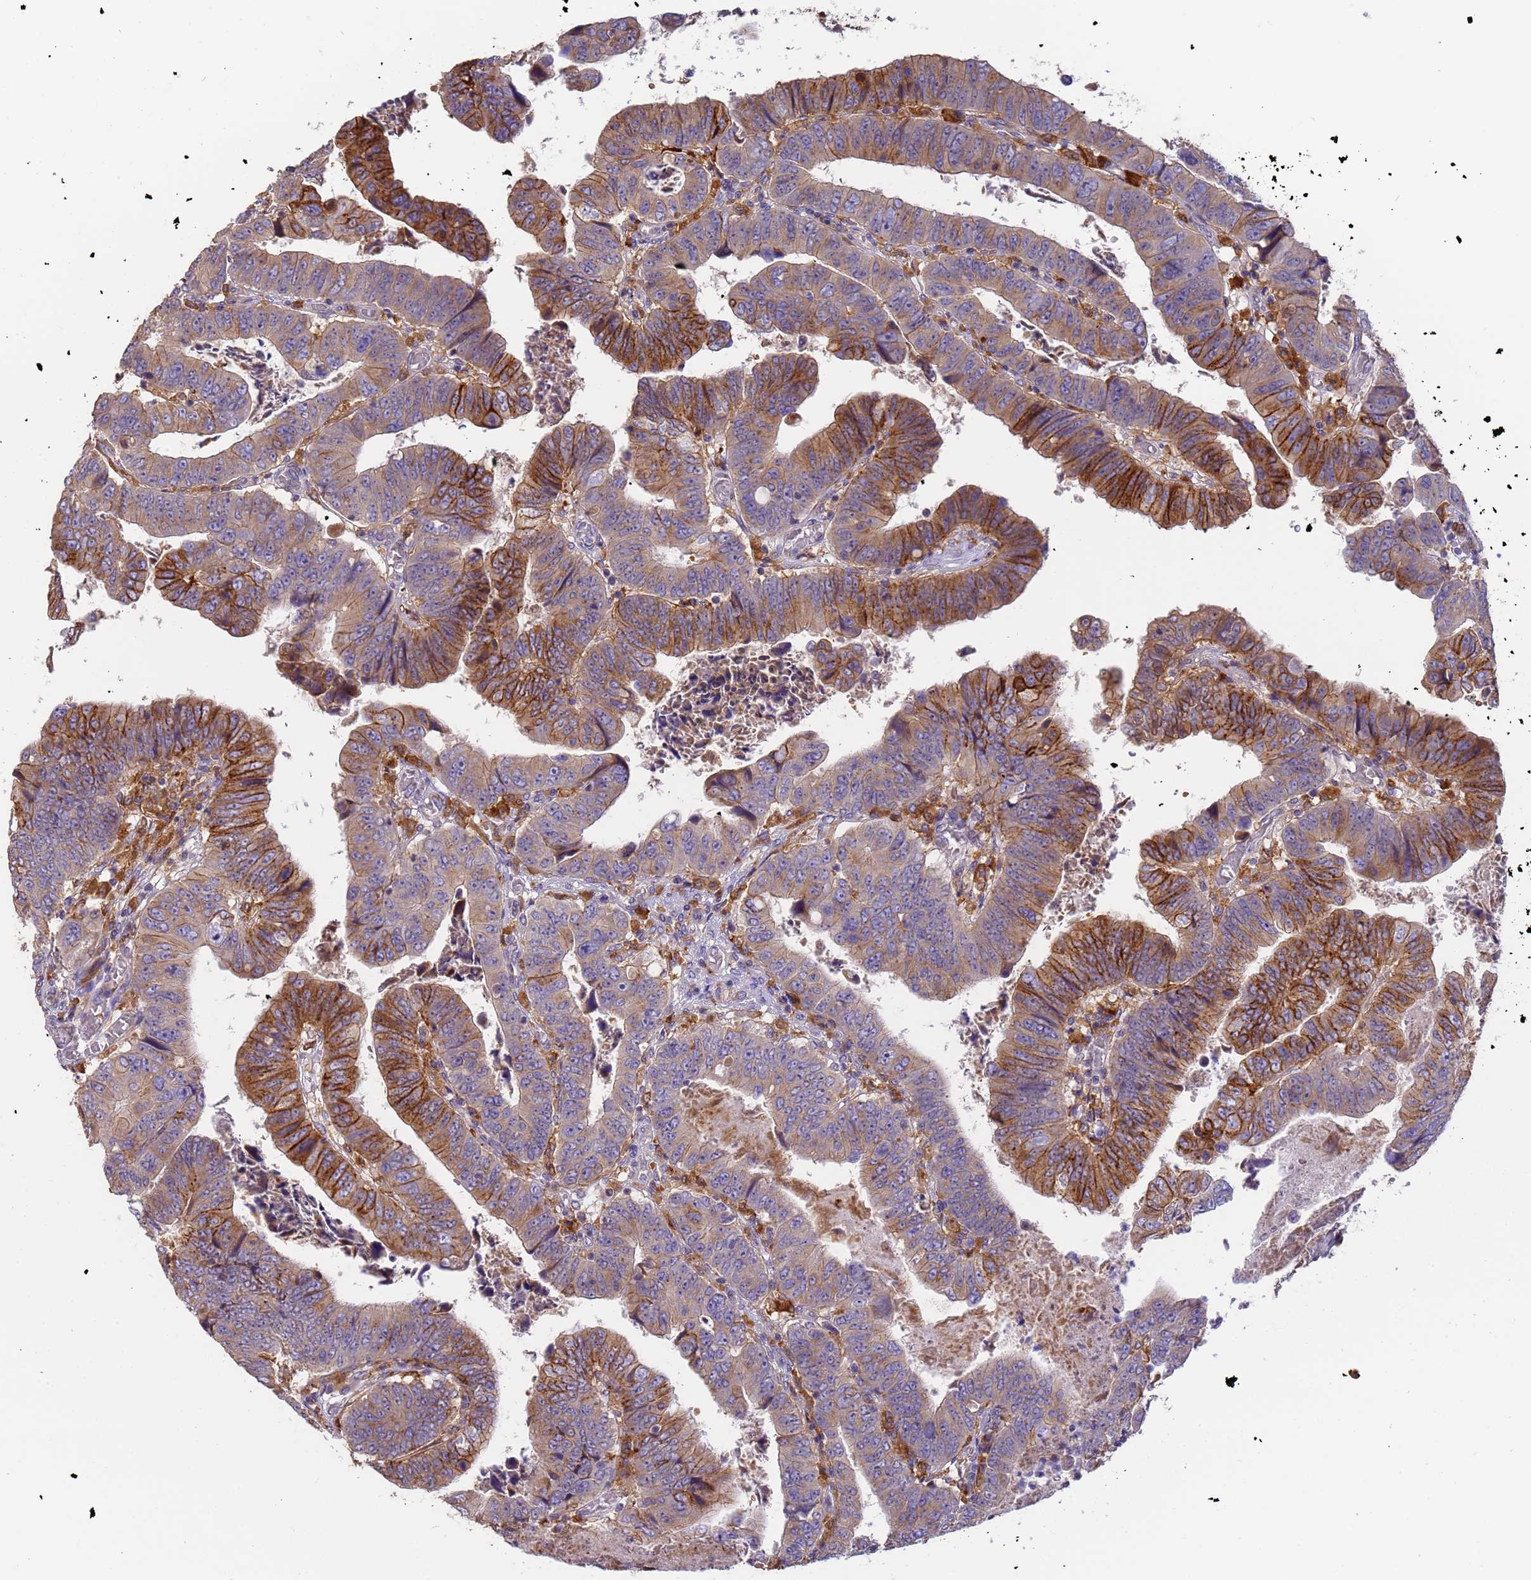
{"staining": {"intensity": "strong", "quantity": "25%-75%", "location": "cytoplasmic/membranous"}, "tissue": "colorectal cancer", "cell_type": "Tumor cells", "image_type": "cancer", "snomed": [{"axis": "morphology", "description": "Normal tissue, NOS"}, {"axis": "morphology", "description": "Adenocarcinoma, NOS"}, {"axis": "topography", "description": "Rectum"}], "caption": "The micrograph exhibits a brown stain indicating the presence of a protein in the cytoplasmic/membranous of tumor cells in colorectal adenocarcinoma. (DAB IHC, brown staining for protein, blue staining for nuclei).", "gene": "M6PR", "patient": {"sex": "female", "age": 65}}